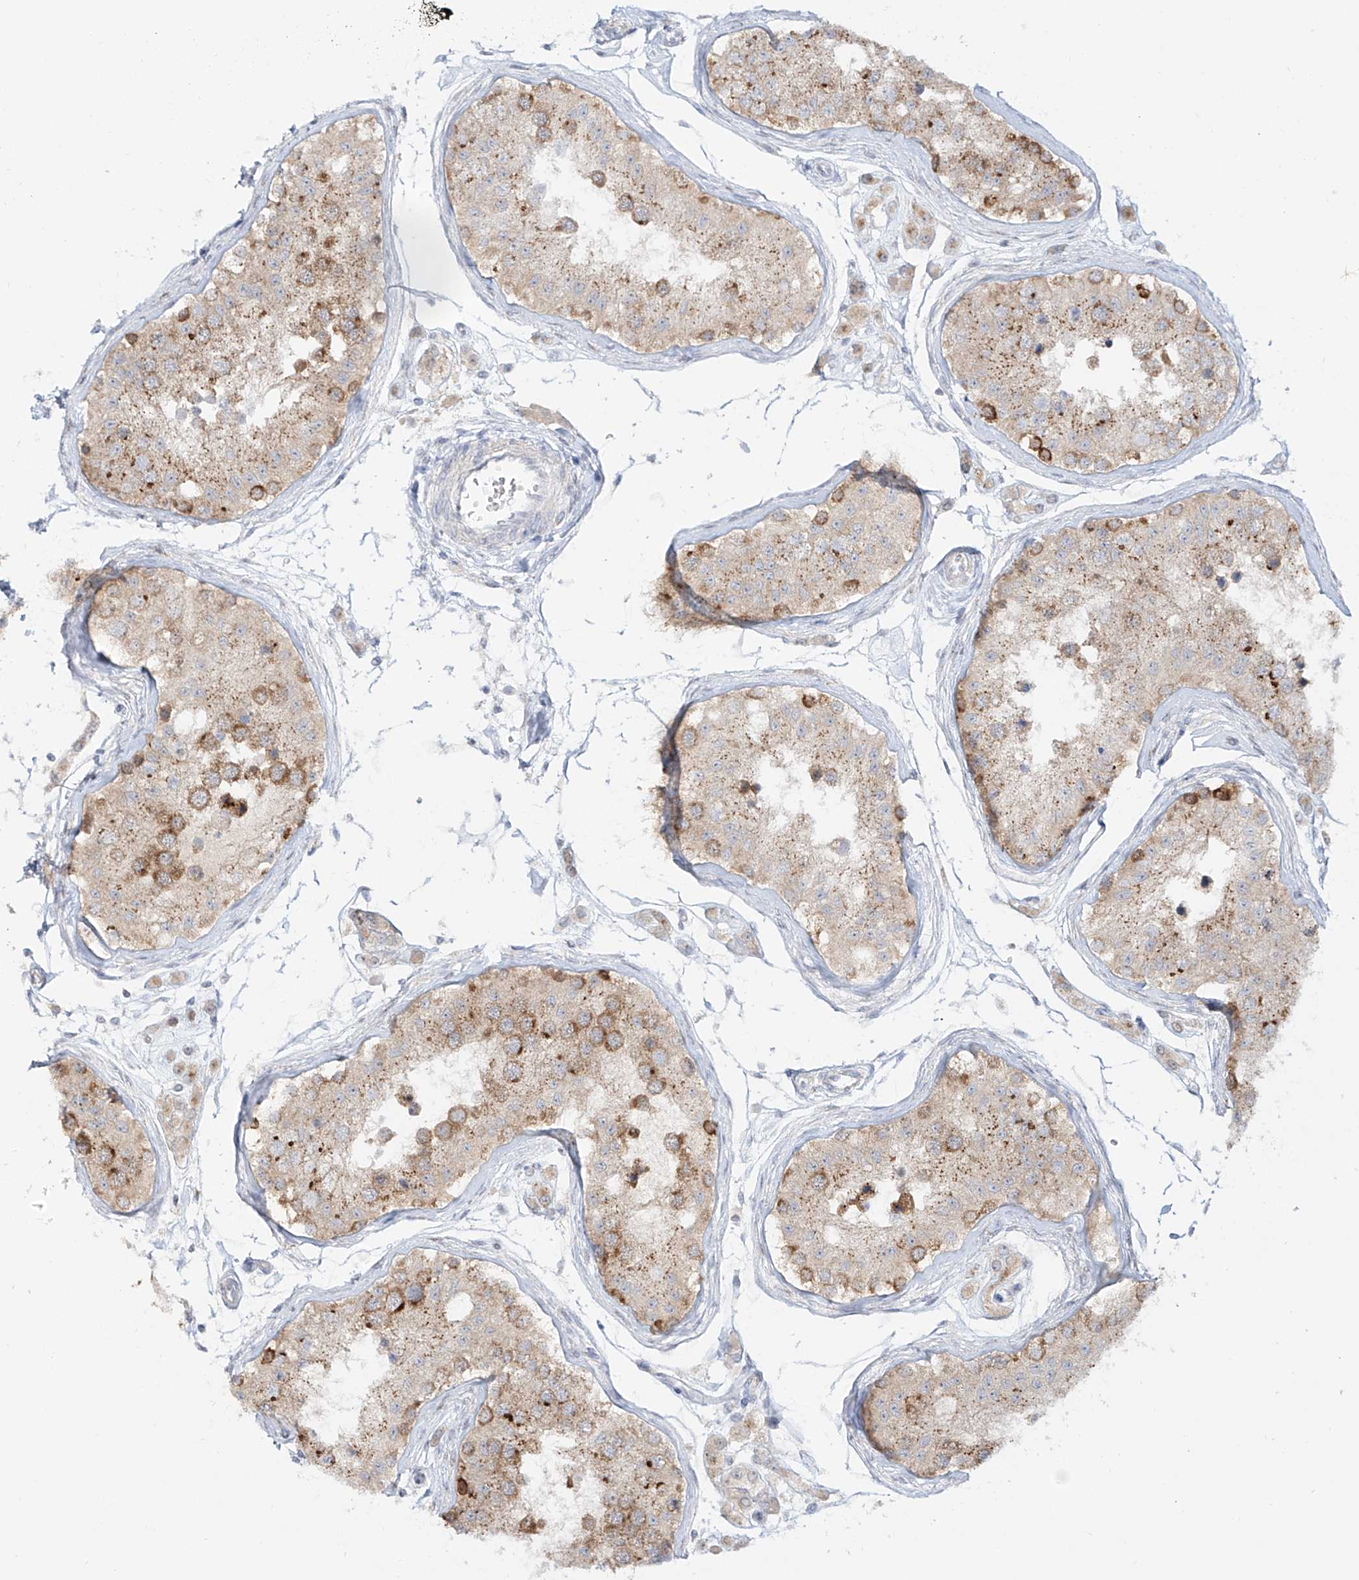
{"staining": {"intensity": "moderate", "quantity": ">75%", "location": "cytoplasmic/membranous"}, "tissue": "testis", "cell_type": "Cells in seminiferous ducts", "image_type": "normal", "snomed": [{"axis": "morphology", "description": "Normal tissue, NOS"}, {"axis": "morphology", "description": "Adenocarcinoma, metastatic, NOS"}, {"axis": "topography", "description": "Testis"}], "caption": "This micrograph demonstrates IHC staining of normal human testis, with medium moderate cytoplasmic/membranous staining in approximately >75% of cells in seminiferous ducts.", "gene": "BSDC1", "patient": {"sex": "male", "age": 26}}